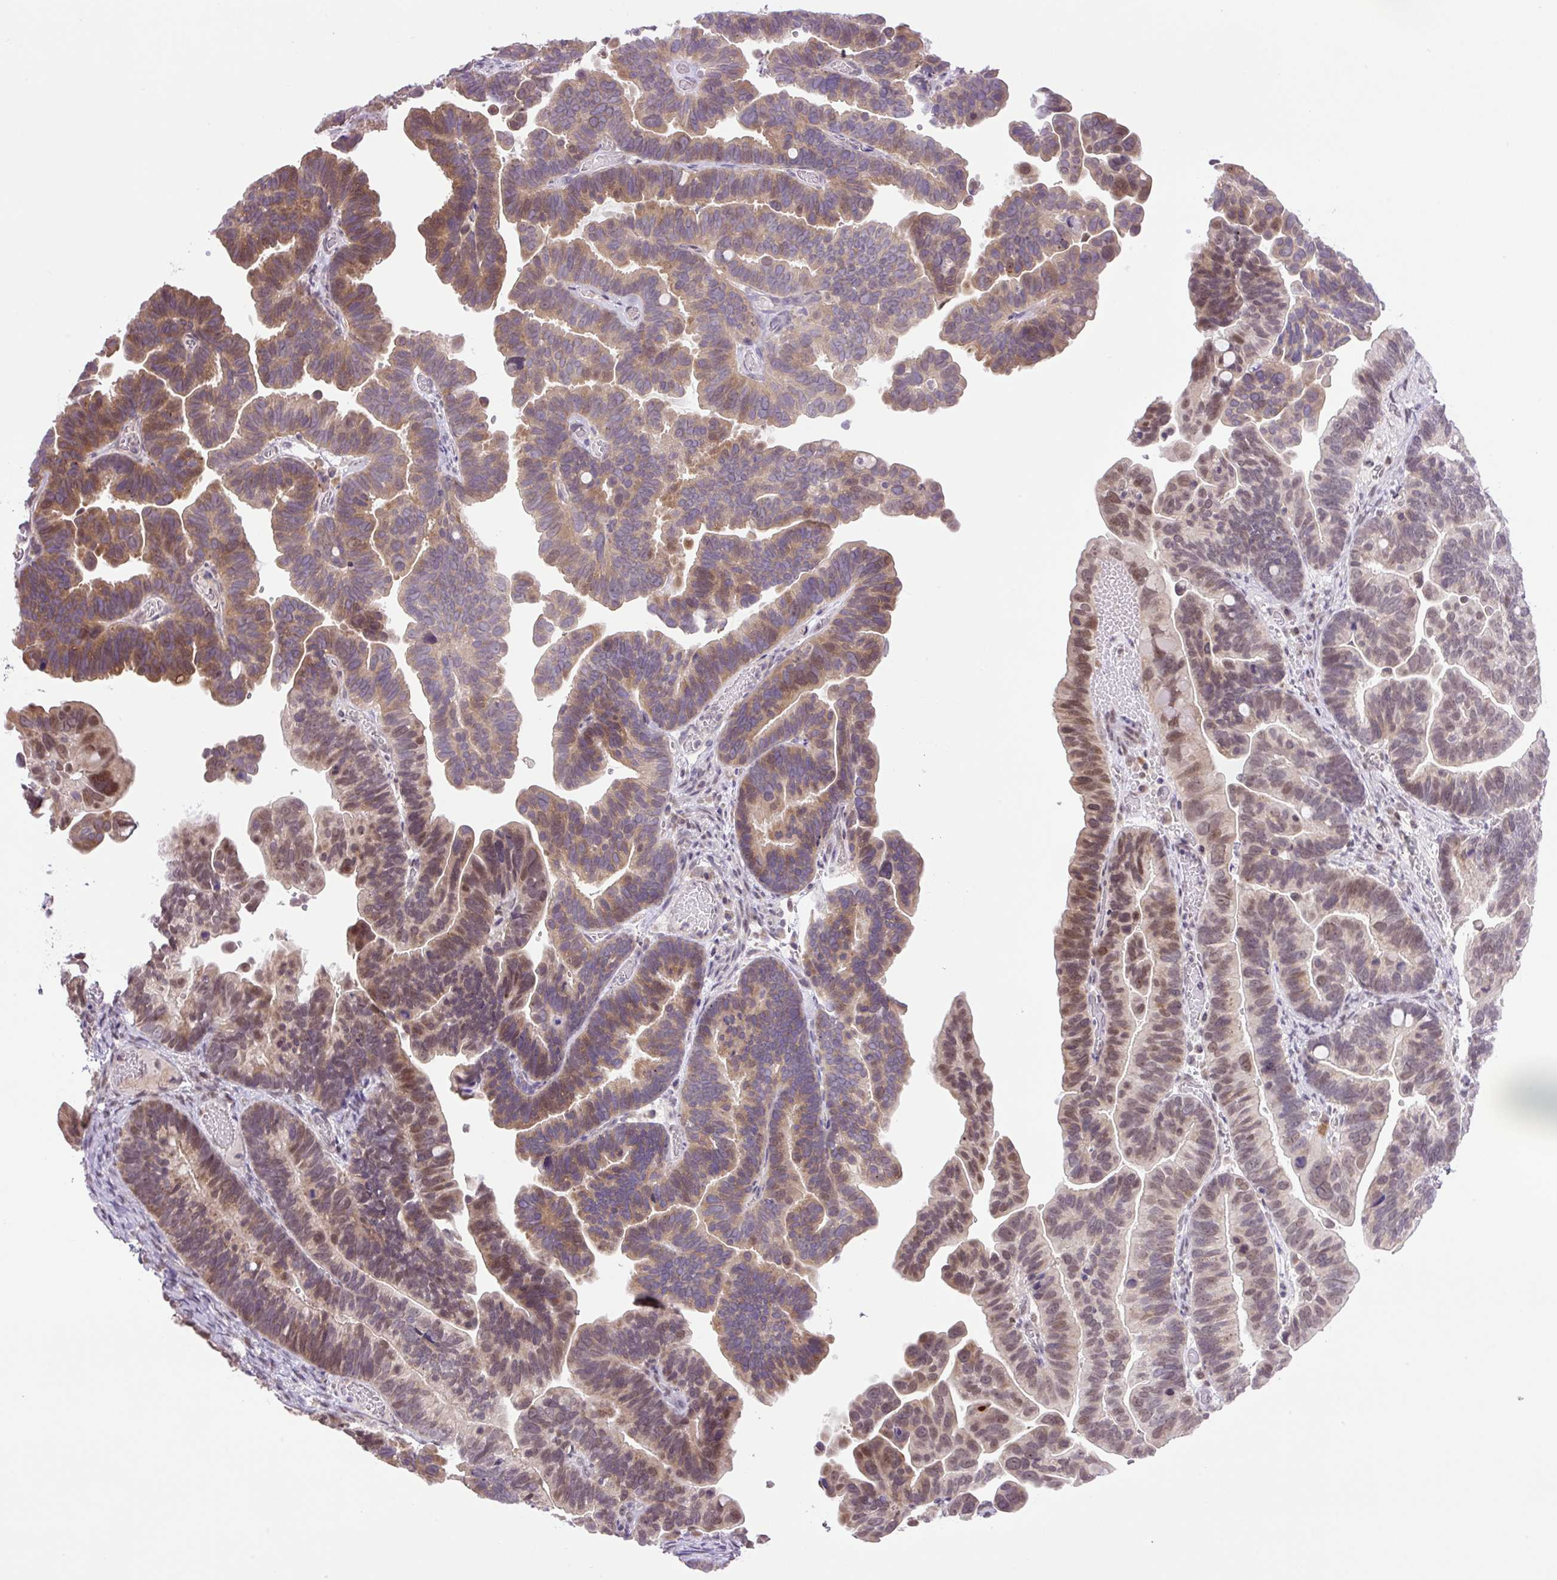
{"staining": {"intensity": "moderate", "quantity": ">75%", "location": "cytoplasmic/membranous,nuclear"}, "tissue": "ovarian cancer", "cell_type": "Tumor cells", "image_type": "cancer", "snomed": [{"axis": "morphology", "description": "Cystadenocarcinoma, serous, NOS"}, {"axis": "topography", "description": "Ovary"}], "caption": "This is a photomicrograph of immunohistochemistry staining of ovarian cancer (serous cystadenocarcinoma), which shows moderate expression in the cytoplasmic/membranous and nuclear of tumor cells.", "gene": "KPNA1", "patient": {"sex": "female", "age": 56}}